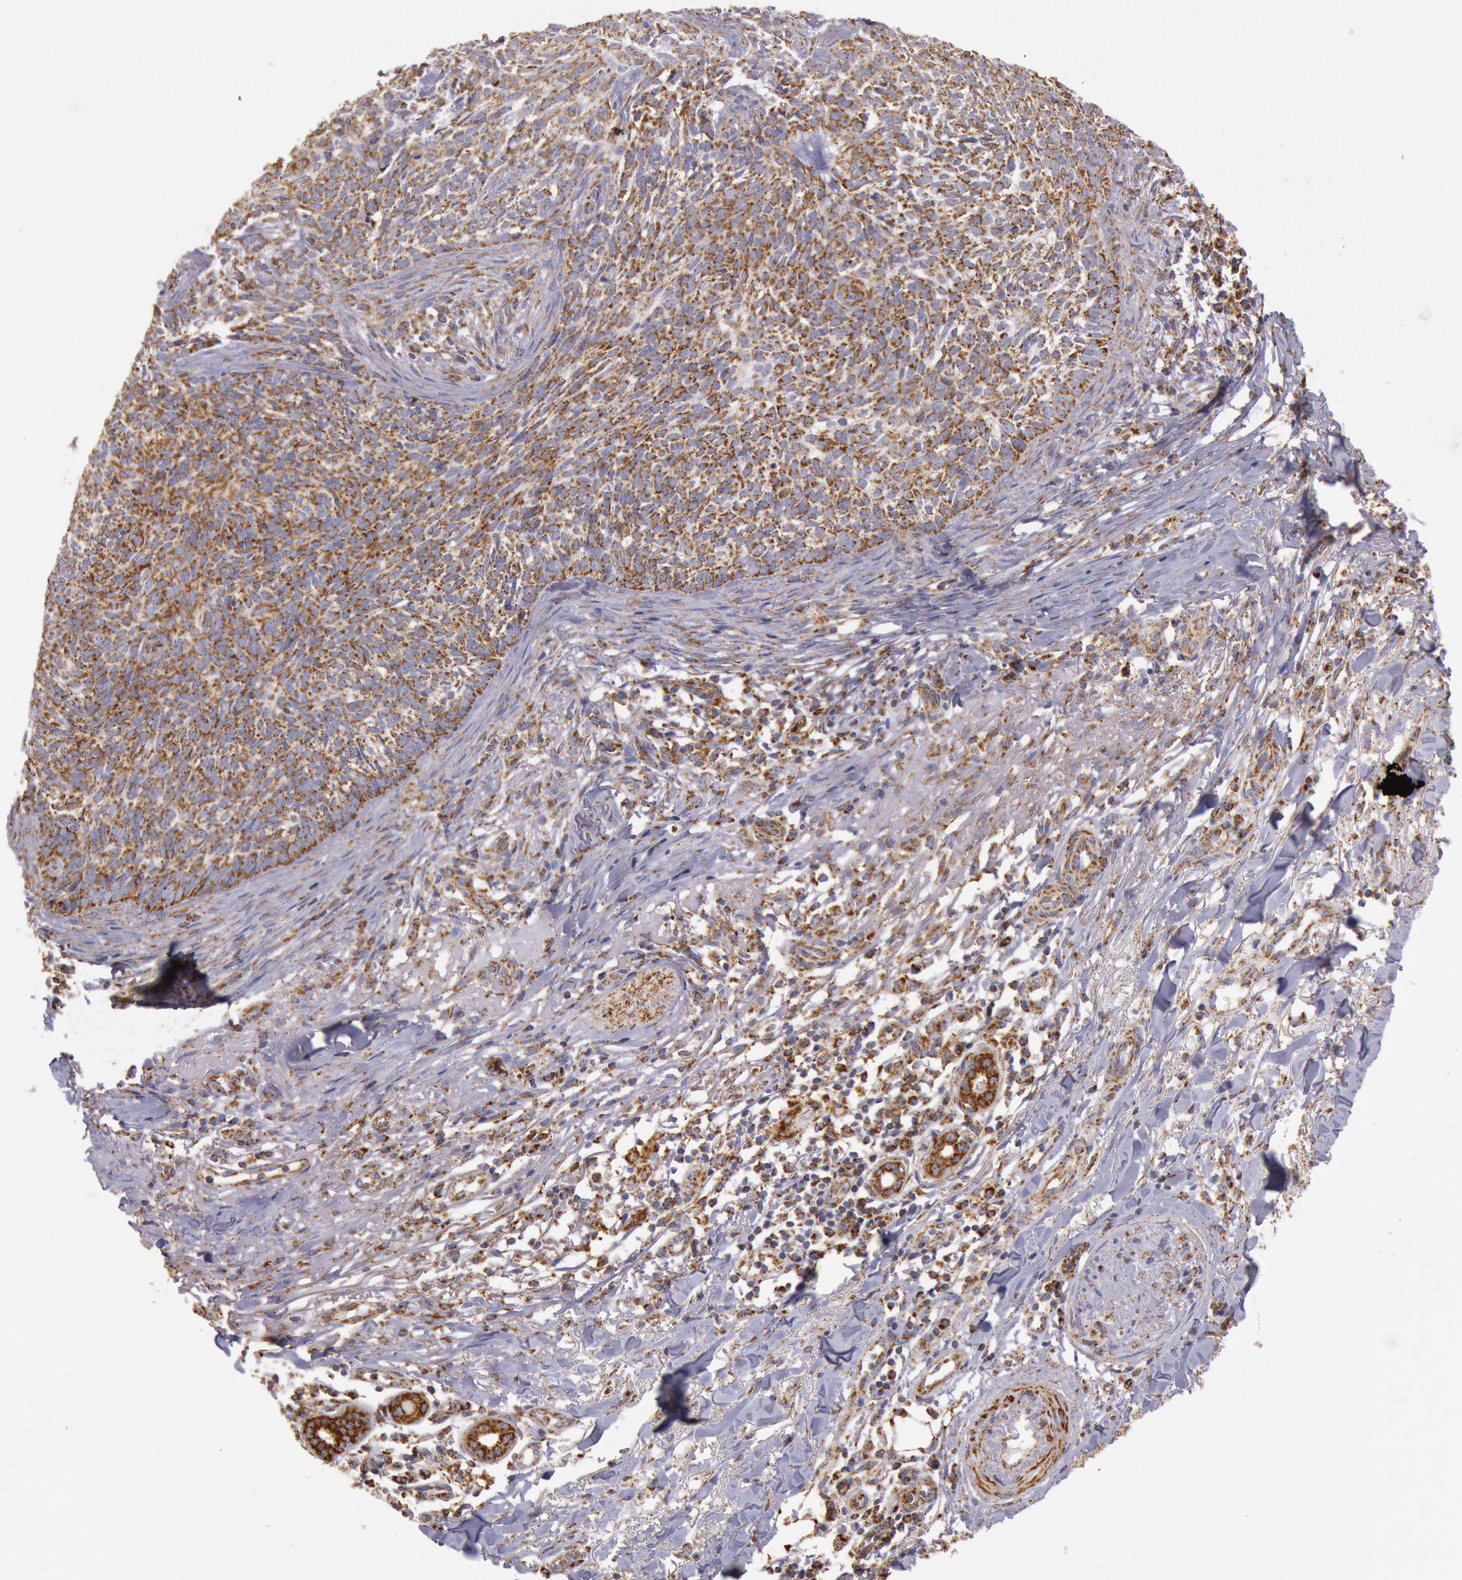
{"staining": {"intensity": "moderate", "quantity": "25%-75%", "location": "cytoplasmic/membranous"}, "tissue": "skin cancer", "cell_type": "Tumor cells", "image_type": "cancer", "snomed": [{"axis": "morphology", "description": "Basal cell carcinoma"}, {"axis": "topography", "description": "Skin"}], "caption": "Protein staining of skin cancer (basal cell carcinoma) tissue demonstrates moderate cytoplasmic/membranous expression in about 25%-75% of tumor cells. (Brightfield microscopy of DAB IHC at high magnification).", "gene": "CYC1", "patient": {"sex": "female", "age": 81}}